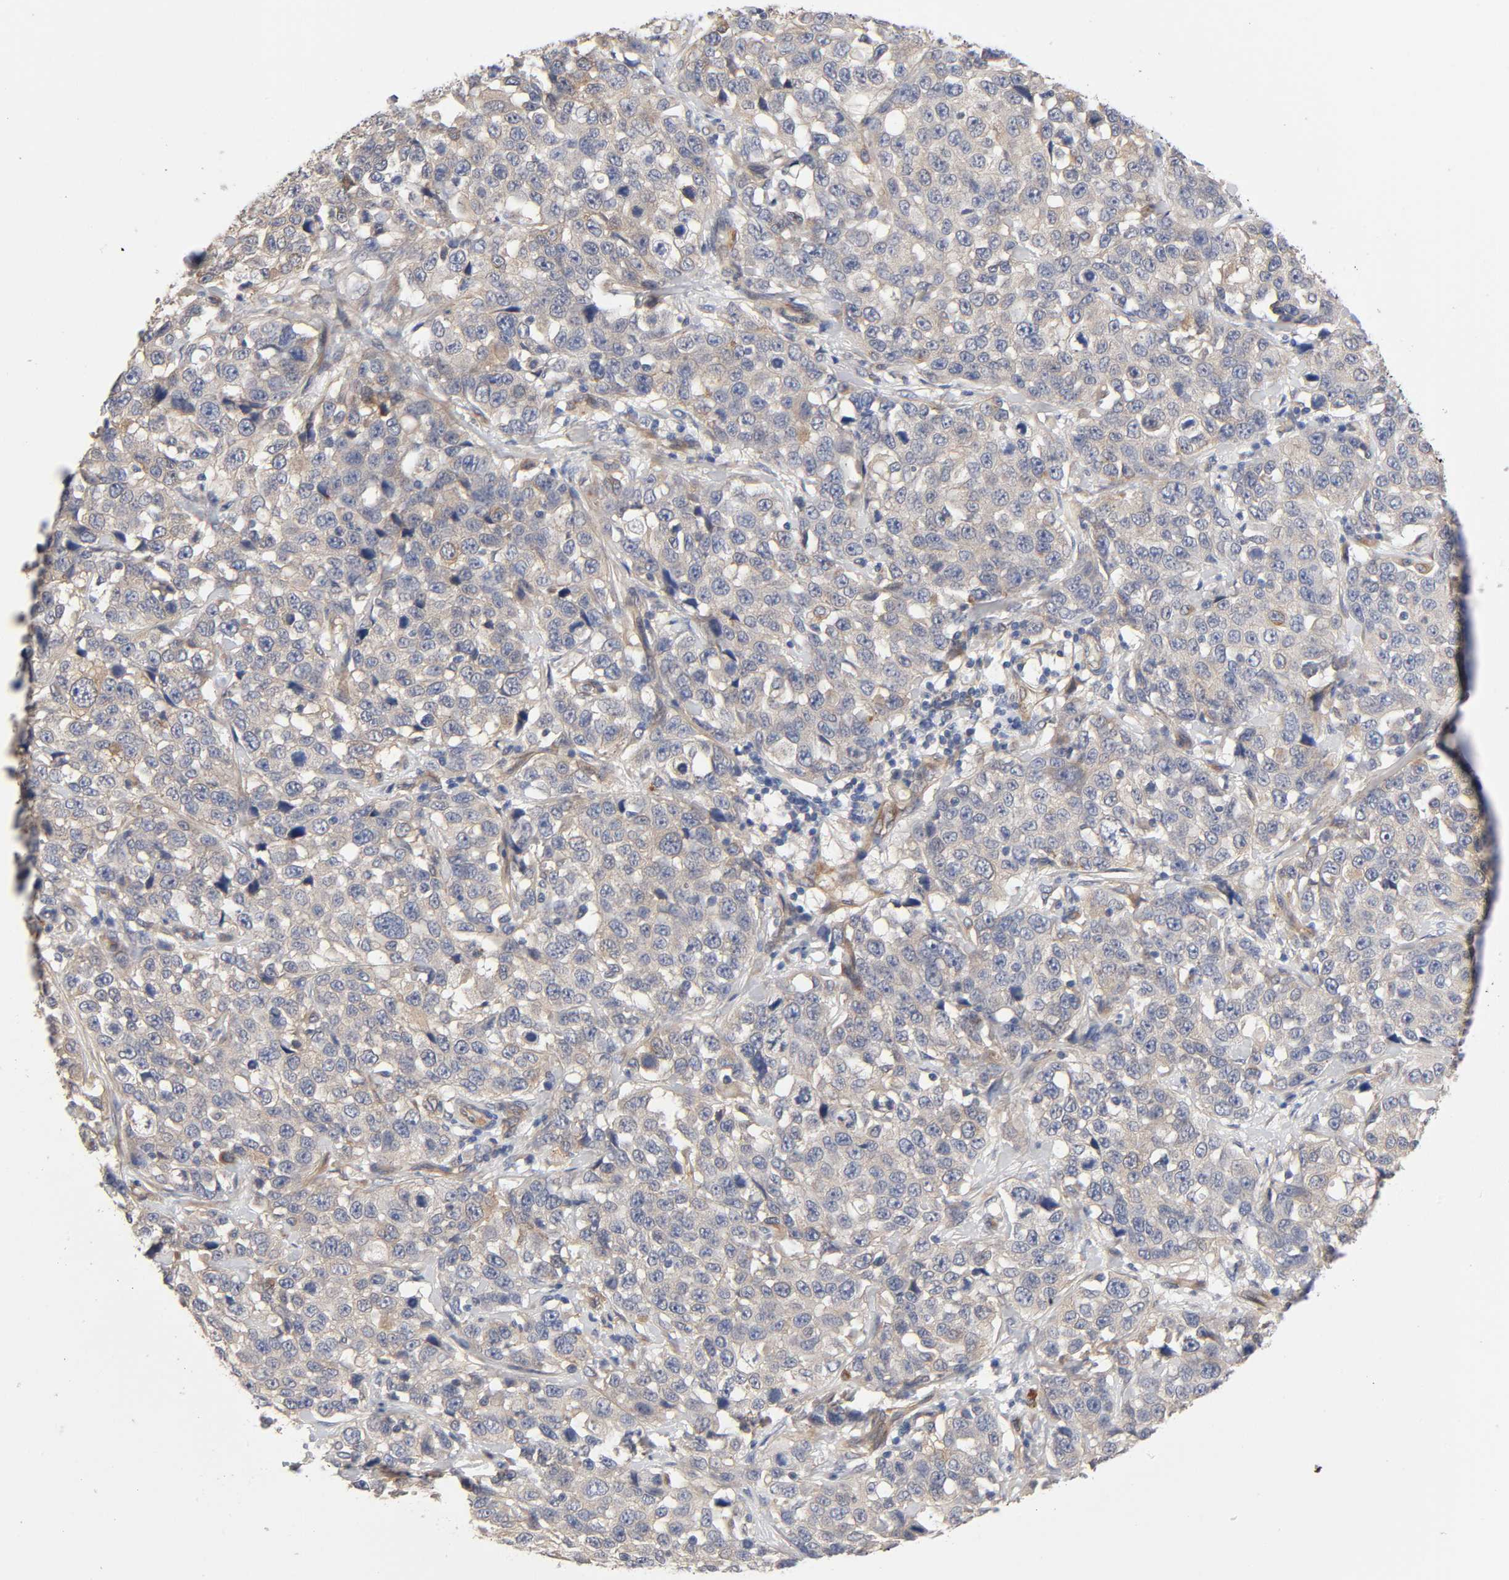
{"staining": {"intensity": "weak", "quantity": "<25%", "location": "cytoplasmic/membranous"}, "tissue": "stomach cancer", "cell_type": "Tumor cells", "image_type": "cancer", "snomed": [{"axis": "morphology", "description": "Normal tissue, NOS"}, {"axis": "morphology", "description": "Adenocarcinoma, NOS"}, {"axis": "topography", "description": "Stomach"}], "caption": "Tumor cells are negative for protein expression in human stomach adenocarcinoma.", "gene": "RAB13", "patient": {"sex": "male", "age": 48}}